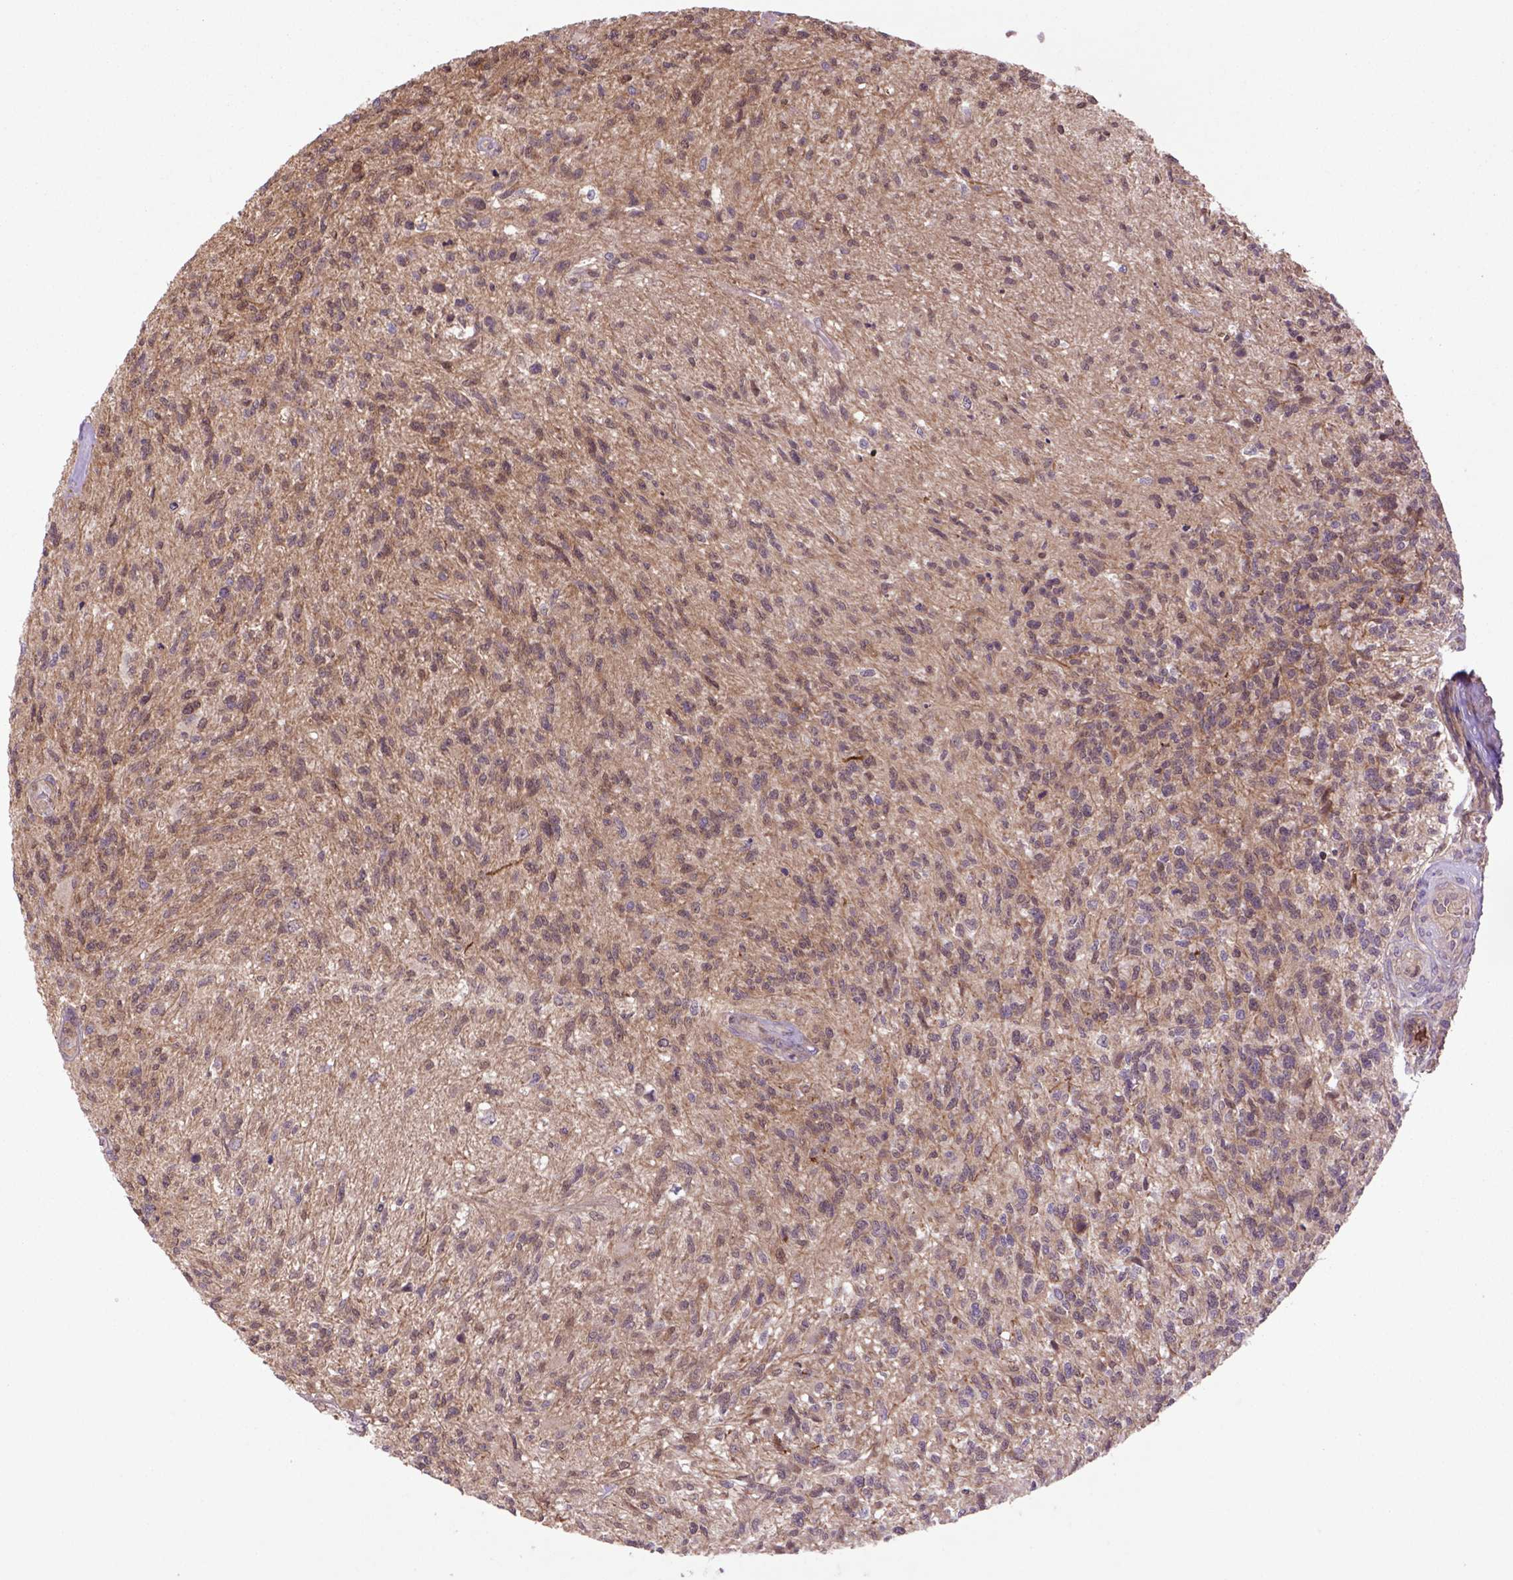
{"staining": {"intensity": "moderate", "quantity": ">75%", "location": "cytoplasmic/membranous"}, "tissue": "glioma", "cell_type": "Tumor cells", "image_type": "cancer", "snomed": [{"axis": "morphology", "description": "Glioma, malignant, High grade"}, {"axis": "topography", "description": "Brain"}], "caption": "About >75% of tumor cells in glioma show moderate cytoplasmic/membranous protein positivity as visualized by brown immunohistochemical staining.", "gene": "HSPBP1", "patient": {"sex": "male", "age": 56}}